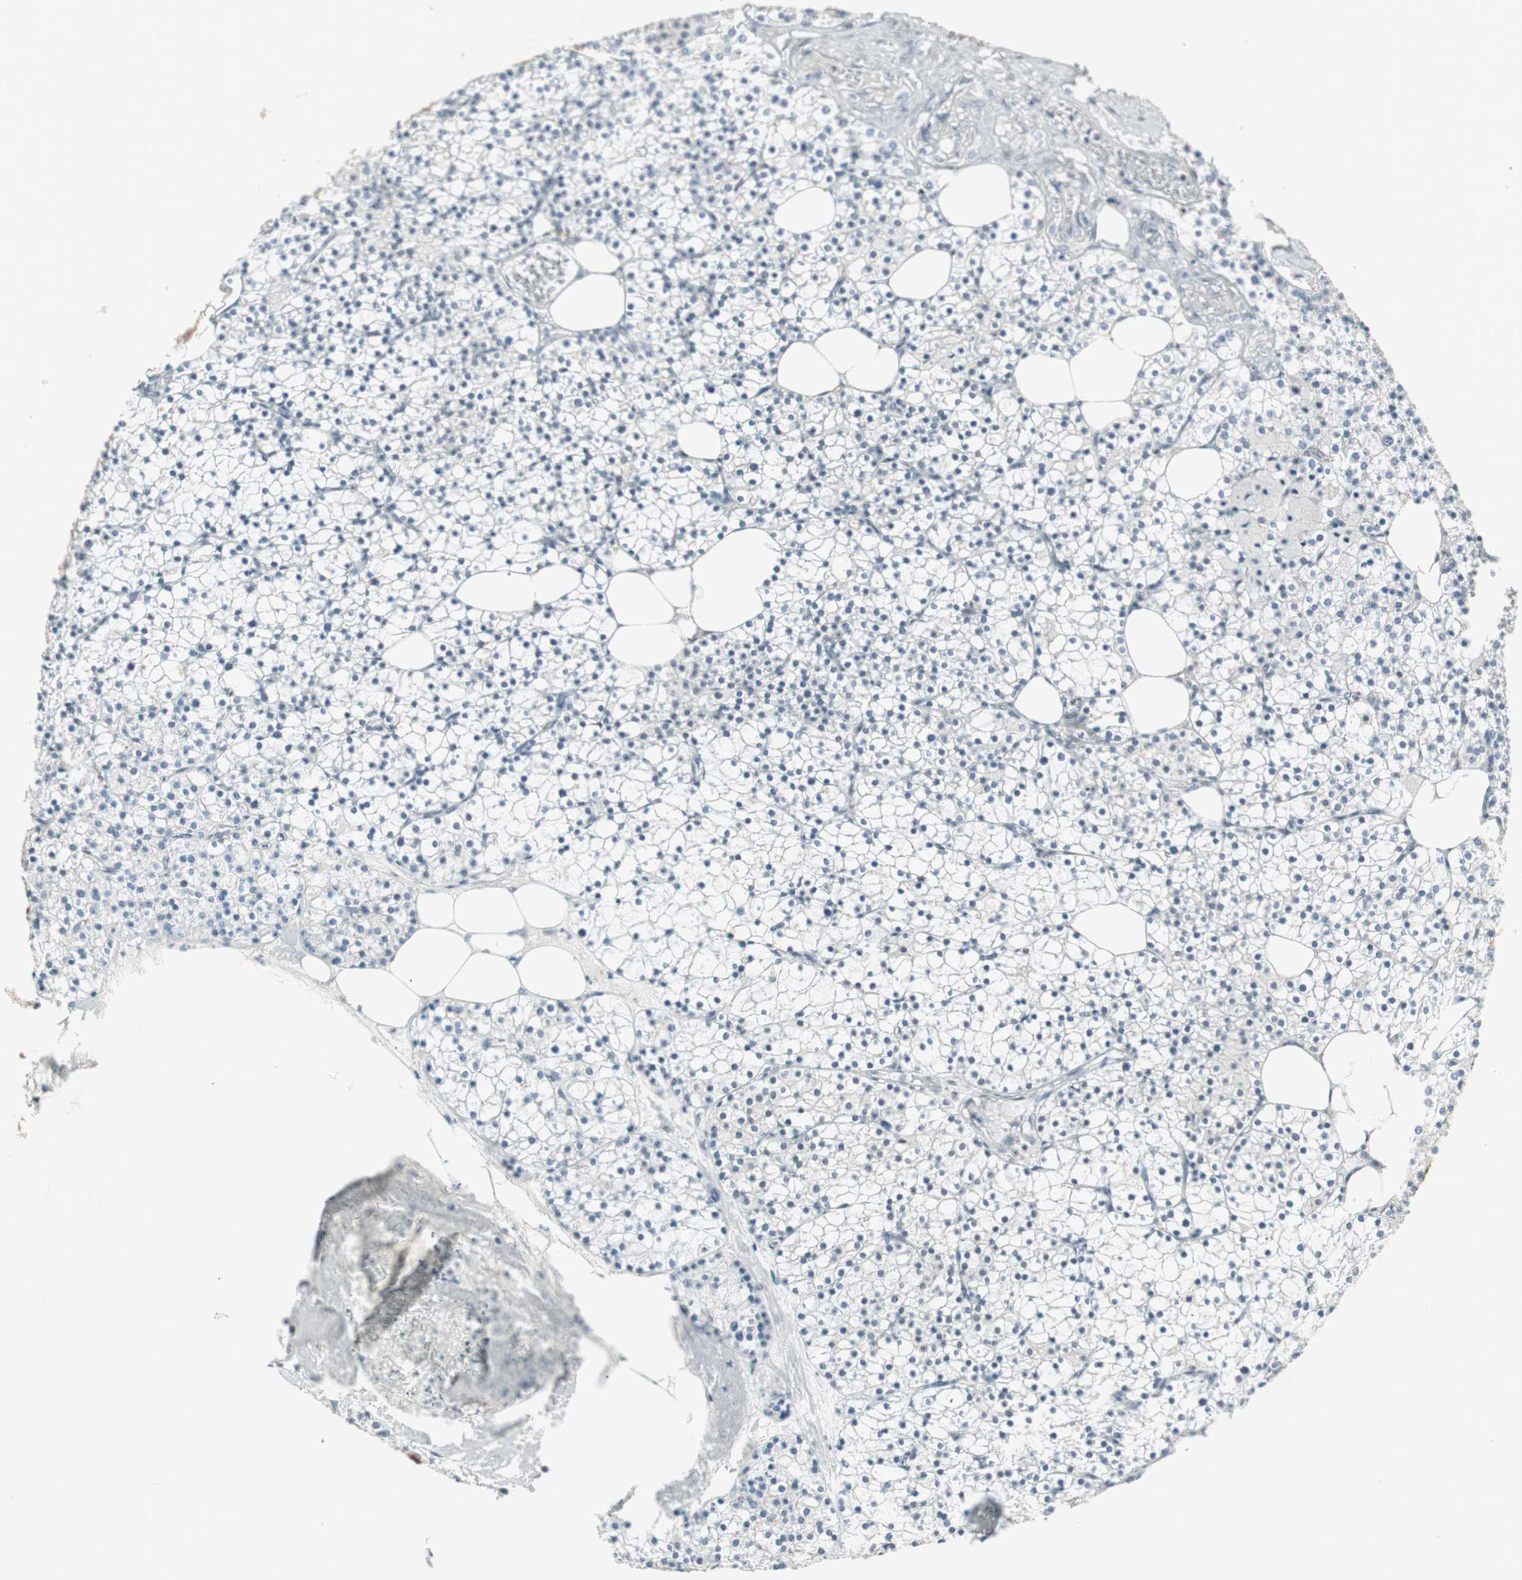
{"staining": {"intensity": "negative", "quantity": "none", "location": "none"}, "tissue": "parathyroid gland", "cell_type": "Glandular cells", "image_type": "normal", "snomed": [{"axis": "morphology", "description": "Normal tissue, NOS"}, {"axis": "topography", "description": "Parathyroid gland"}], "caption": "Immunohistochemistry (IHC) photomicrograph of unremarkable human parathyroid gland stained for a protein (brown), which reveals no expression in glandular cells. The staining was performed using DAB to visualize the protein expression in brown, while the nuclei were stained in blue with hematoxylin (Magnification: 20x).", "gene": "UBE2I", "patient": {"sex": "female", "age": 63}}